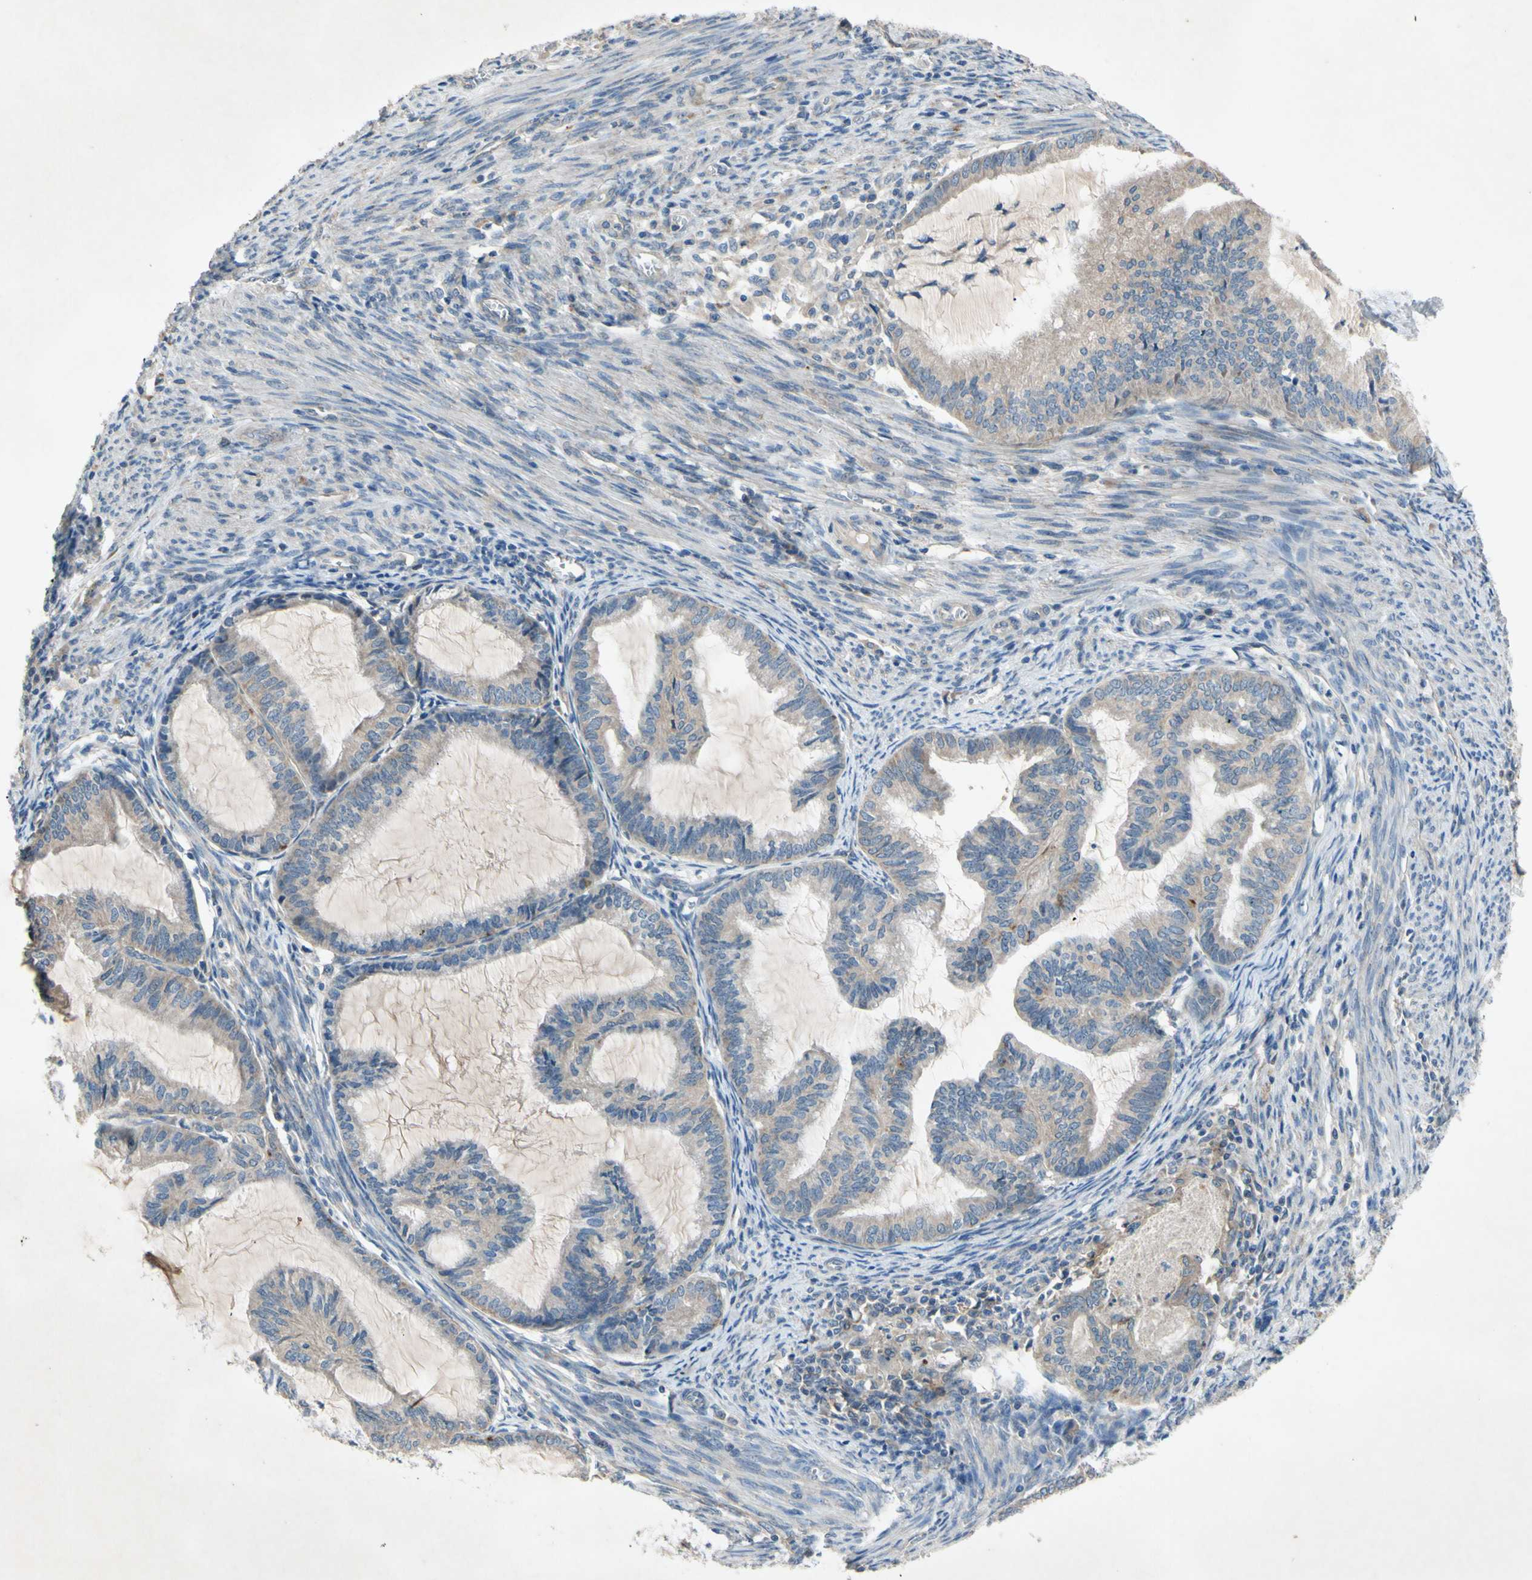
{"staining": {"intensity": "weak", "quantity": ">75%", "location": "cytoplasmic/membranous"}, "tissue": "cervical cancer", "cell_type": "Tumor cells", "image_type": "cancer", "snomed": [{"axis": "morphology", "description": "Normal tissue, NOS"}, {"axis": "morphology", "description": "Adenocarcinoma, NOS"}, {"axis": "topography", "description": "Cervix"}, {"axis": "topography", "description": "Endometrium"}], "caption": "This image reveals IHC staining of human cervical adenocarcinoma, with low weak cytoplasmic/membranous positivity in approximately >75% of tumor cells.", "gene": "HILPDA", "patient": {"sex": "female", "age": 86}}